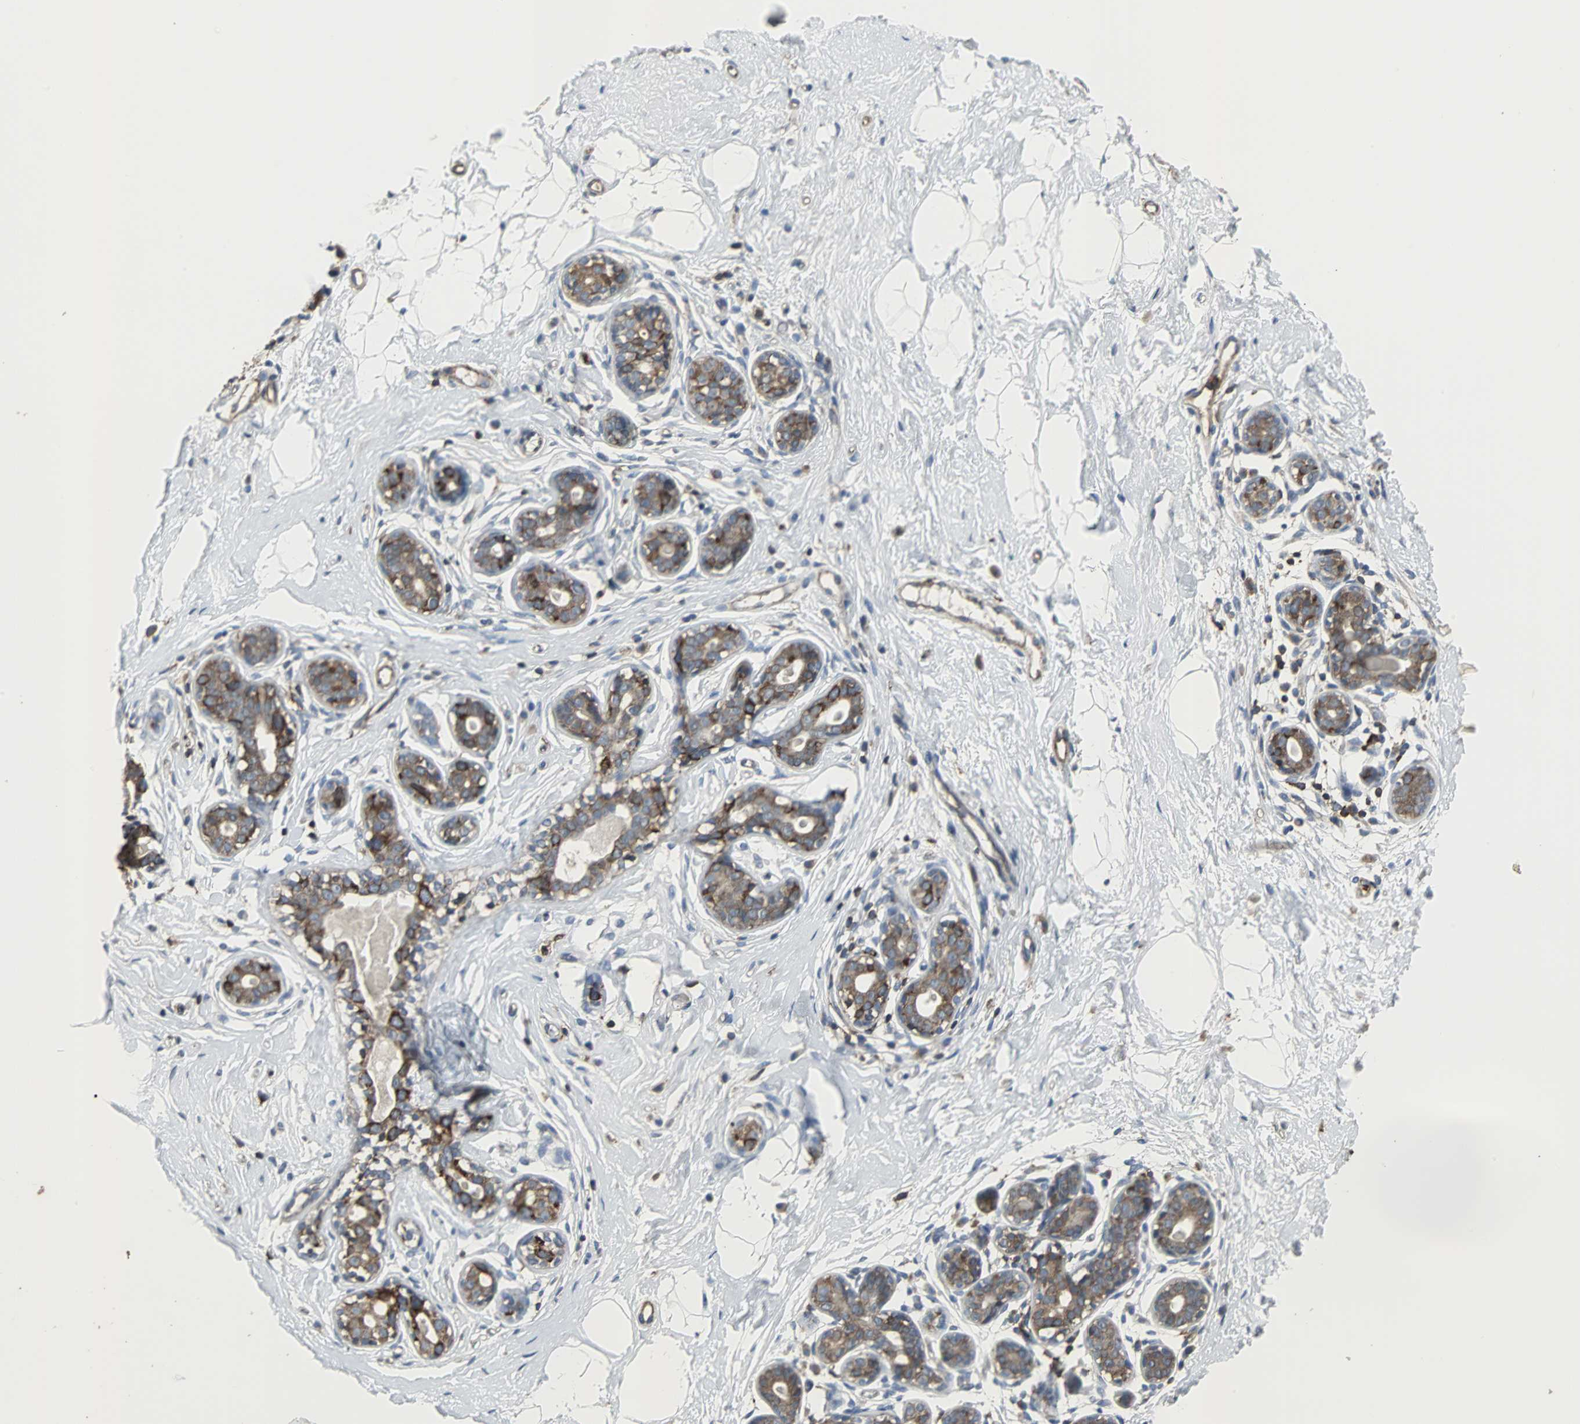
{"staining": {"intensity": "negative", "quantity": "none", "location": "none"}, "tissue": "breast", "cell_type": "Adipocytes", "image_type": "normal", "snomed": [{"axis": "morphology", "description": "Normal tissue, NOS"}, {"axis": "topography", "description": "Breast"}], "caption": "Human breast stained for a protein using IHC reveals no positivity in adipocytes.", "gene": "LRRFIP1", "patient": {"sex": "female", "age": 23}}